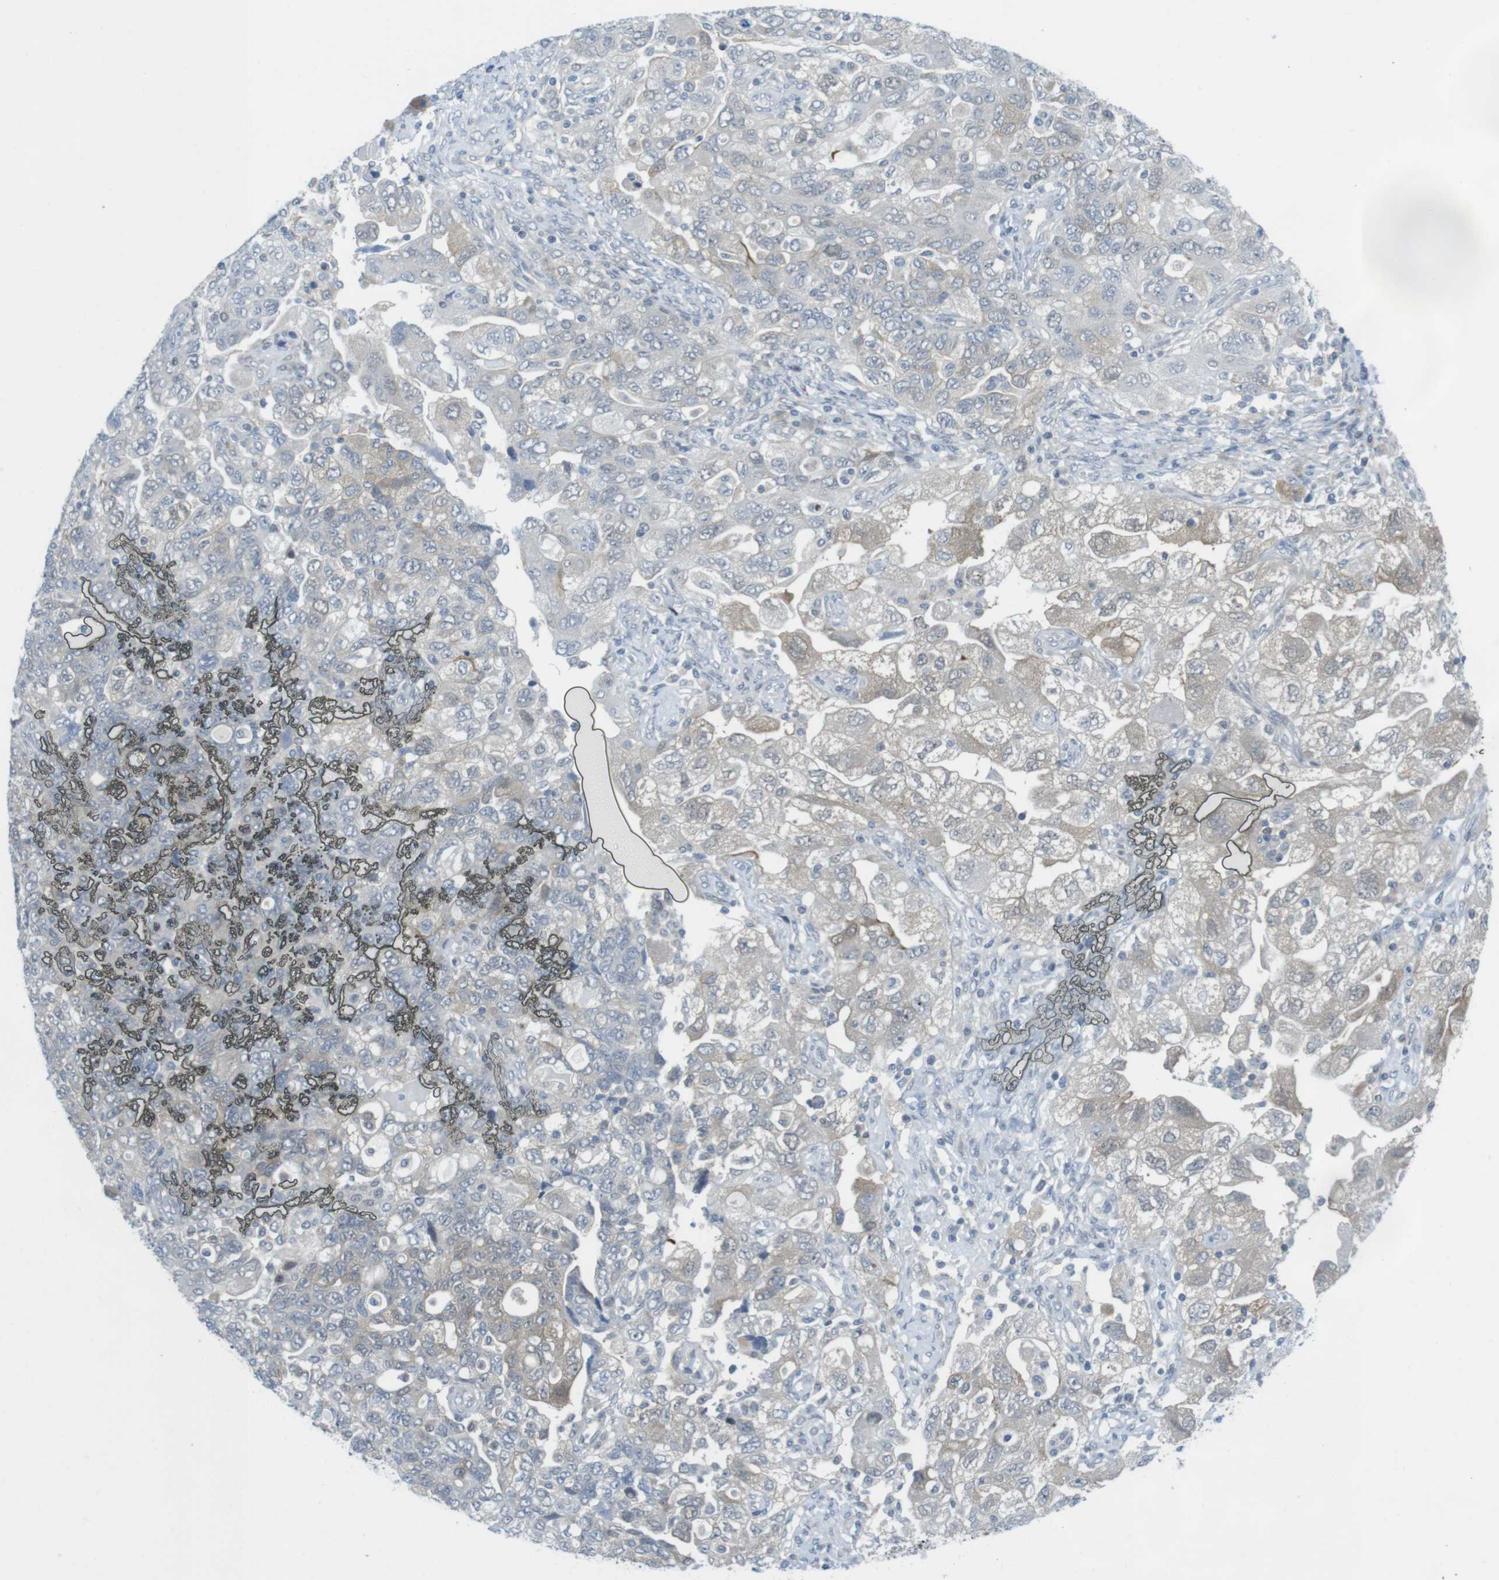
{"staining": {"intensity": "weak", "quantity": "25%-75%", "location": "cytoplasmic/membranous"}, "tissue": "ovarian cancer", "cell_type": "Tumor cells", "image_type": "cancer", "snomed": [{"axis": "morphology", "description": "Carcinoma, NOS"}, {"axis": "morphology", "description": "Cystadenocarcinoma, serous, NOS"}, {"axis": "topography", "description": "Ovary"}], "caption": "Tumor cells show low levels of weak cytoplasmic/membranous staining in about 25%-75% of cells in human ovarian serous cystadenocarcinoma.", "gene": "CASP2", "patient": {"sex": "female", "age": 69}}